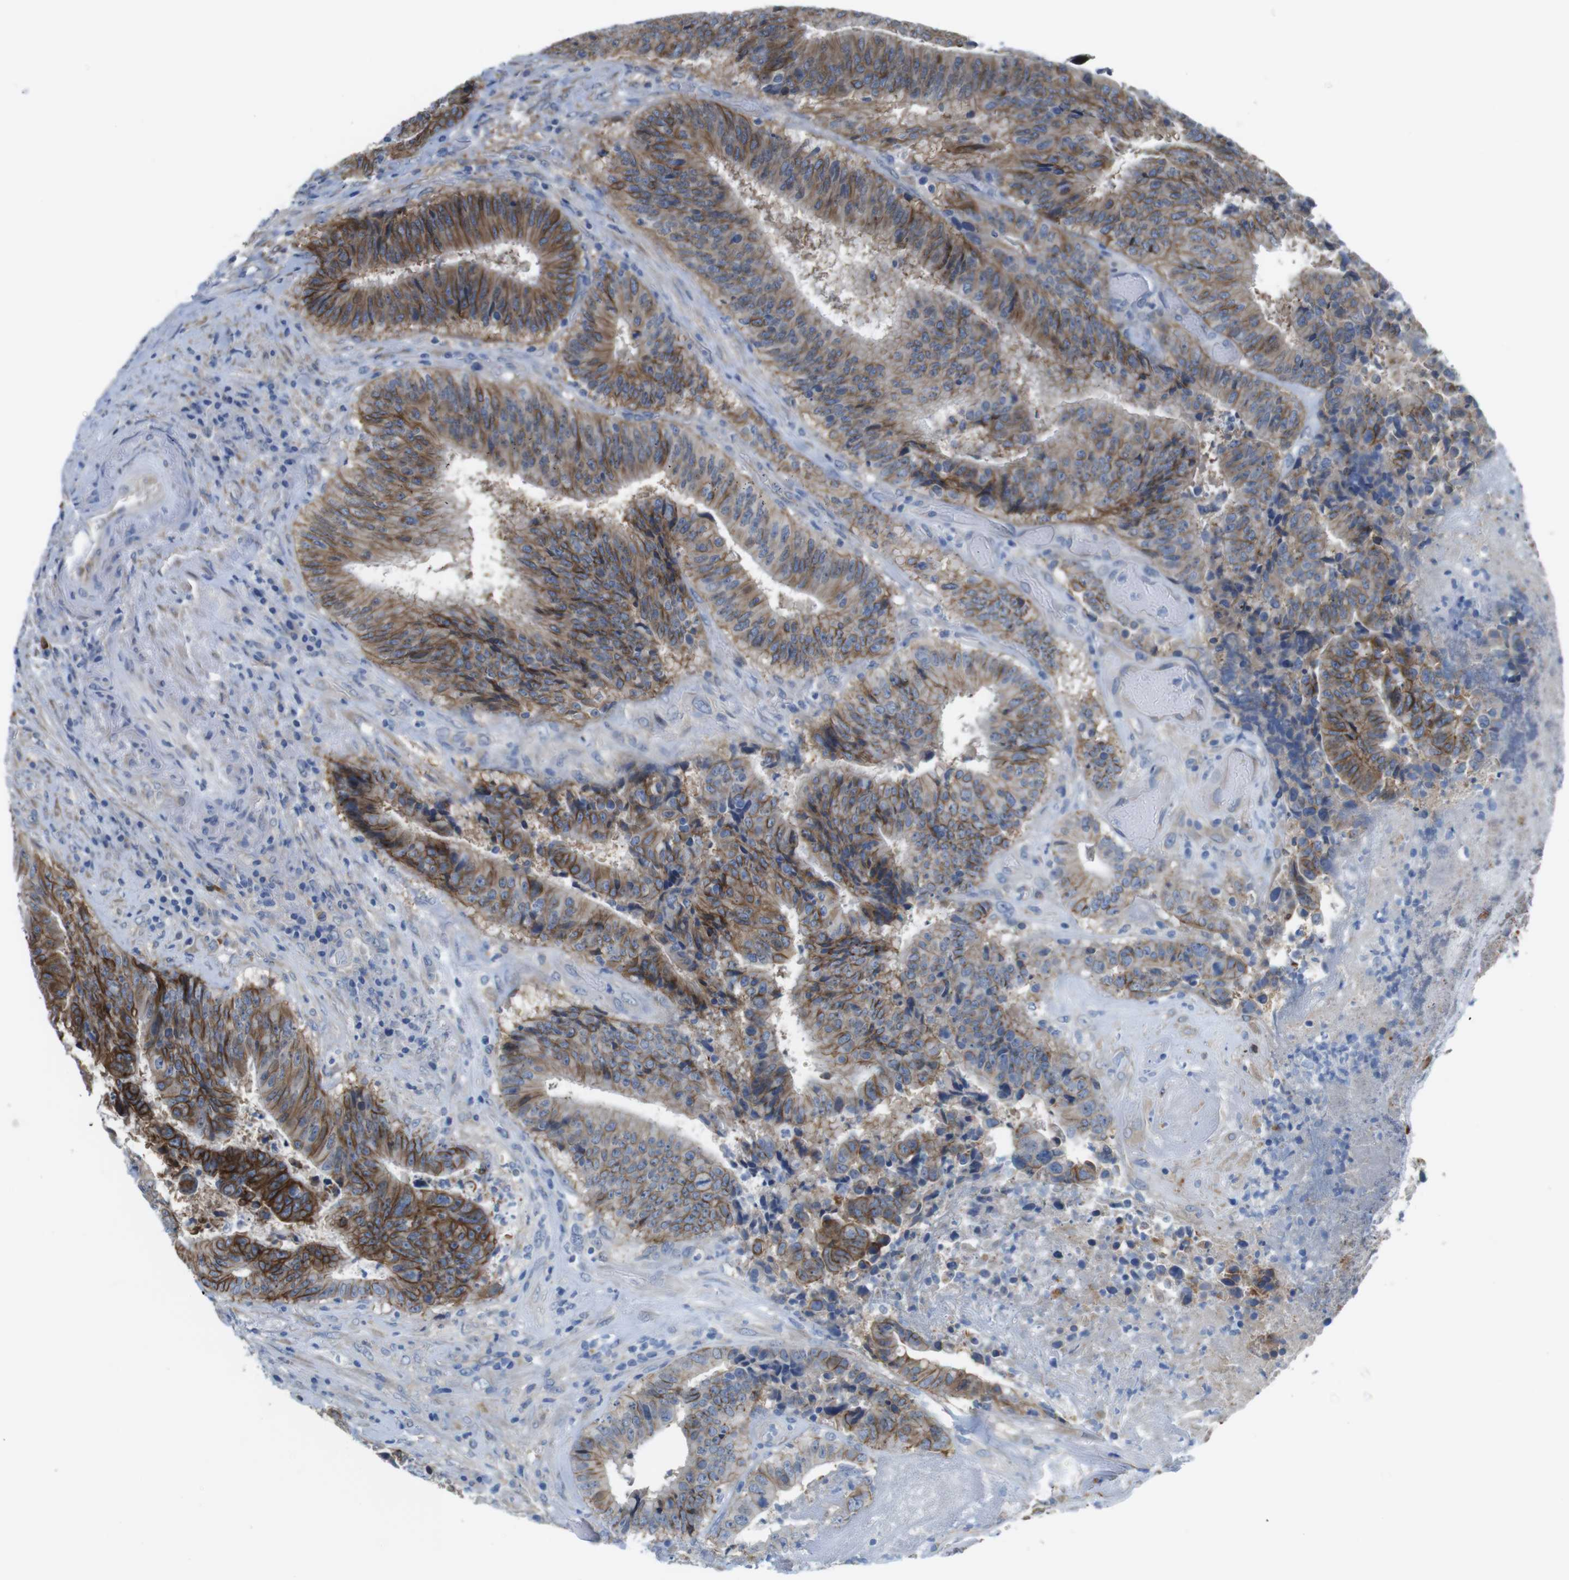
{"staining": {"intensity": "moderate", "quantity": ">75%", "location": "cytoplasmic/membranous"}, "tissue": "colorectal cancer", "cell_type": "Tumor cells", "image_type": "cancer", "snomed": [{"axis": "morphology", "description": "Adenocarcinoma, NOS"}, {"axis": "topography", "description": "Rectum"}], "caption": "Tumor cells display medium levels of moderate cytoplasmic/membranous expression in about >75% of cells in colorectal adenocarcinoma.", "gene": "CDH8", "patient": {"sex": "male", "age": 72}}